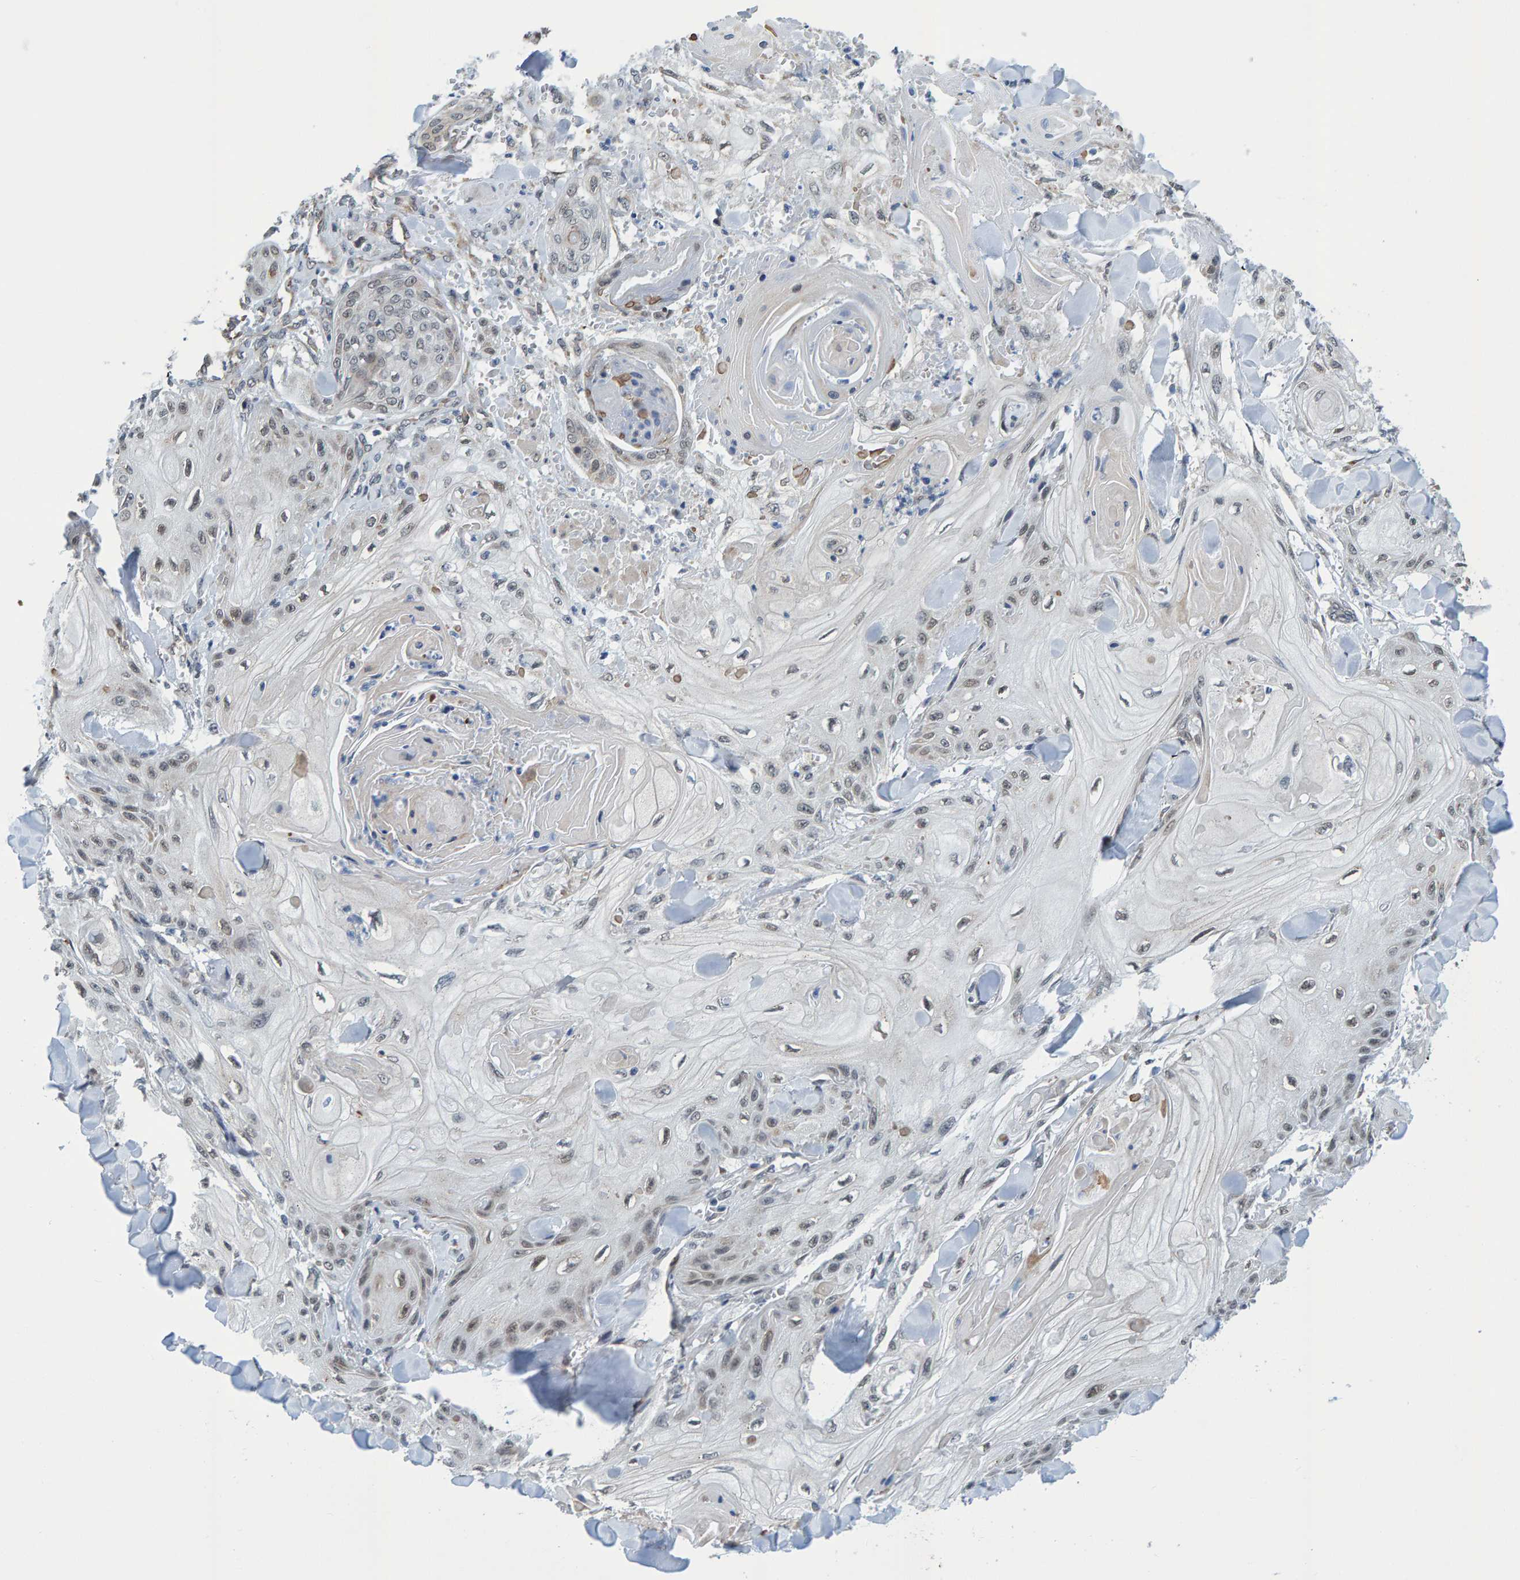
{"staining": {"intensity": "weak", "quantity": "<25%", "location": "nuclear"}, "tissue": "skin cancer", "cell_type": "Tumor cells", "image_type": "cancer", "snomed": [{"axis": "morphology", "description": "Squamous cell carcinoma, NOS"}, {"axis": "topography", "description": "Skin"}], "caption": "The photomicrograph exhibits no significant staining in tumor cells of skin cancer (squamous cell carcinoma).", "gene": "SCRN2", "patient": {"sex": "male", "age": 74}}